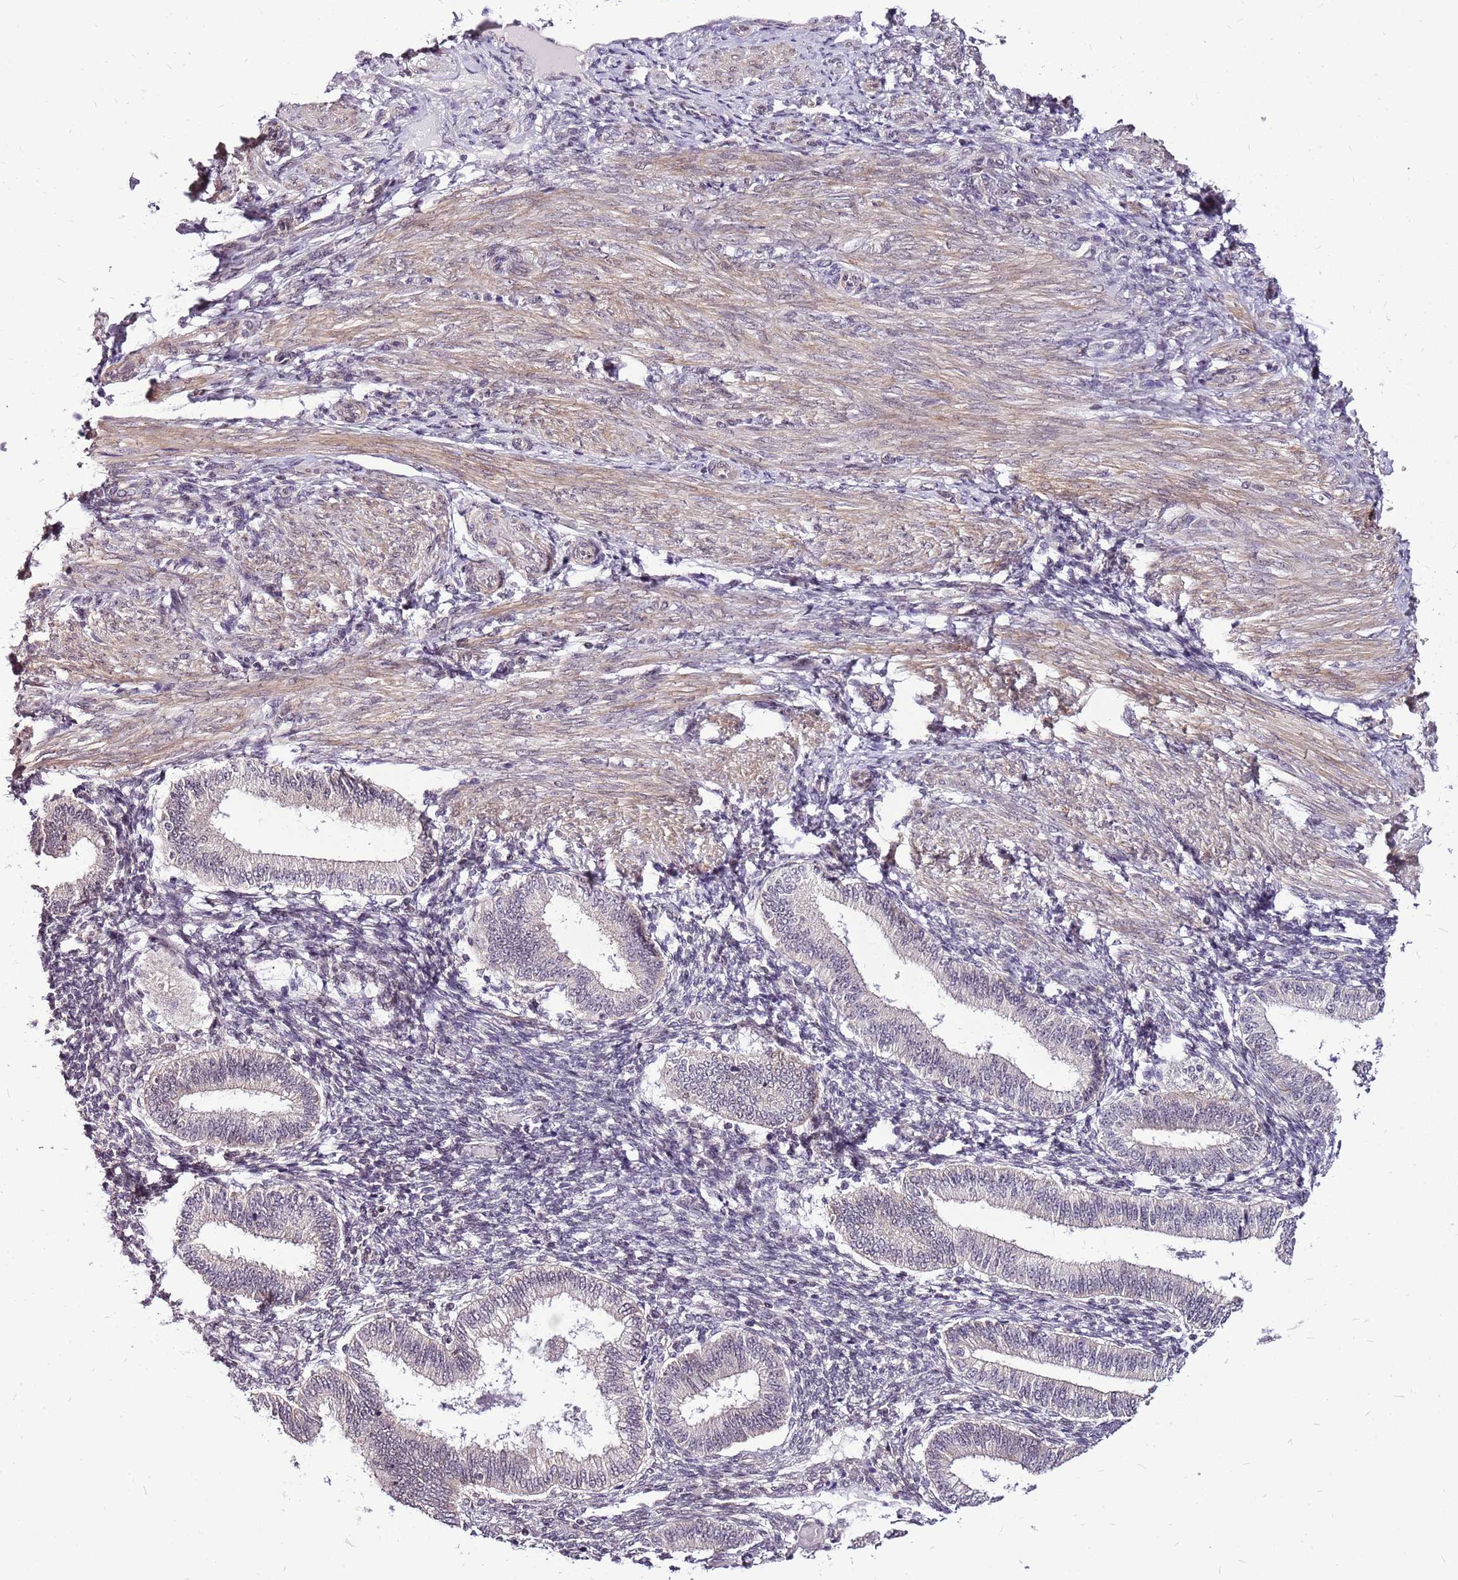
{"staining": {"intensity": "negative", "quantity": "none", "location": "none"}, "tissue": "endometrium", "cell_type": "Cells in endometrial stroma", "image_type": "normal", "snomed": [{"axis": "morphology", "description": "Normal tissue, NOS"}, {"axis": "topography", "description": "Endometrium"}], "caption": "The immunohistochemistry (IHC) histopathology image has no significant positivity in cells in endometrial stroma of endometrium.", "gene": "CCDC166", "patient": {"sex": "female", "age": 39}}